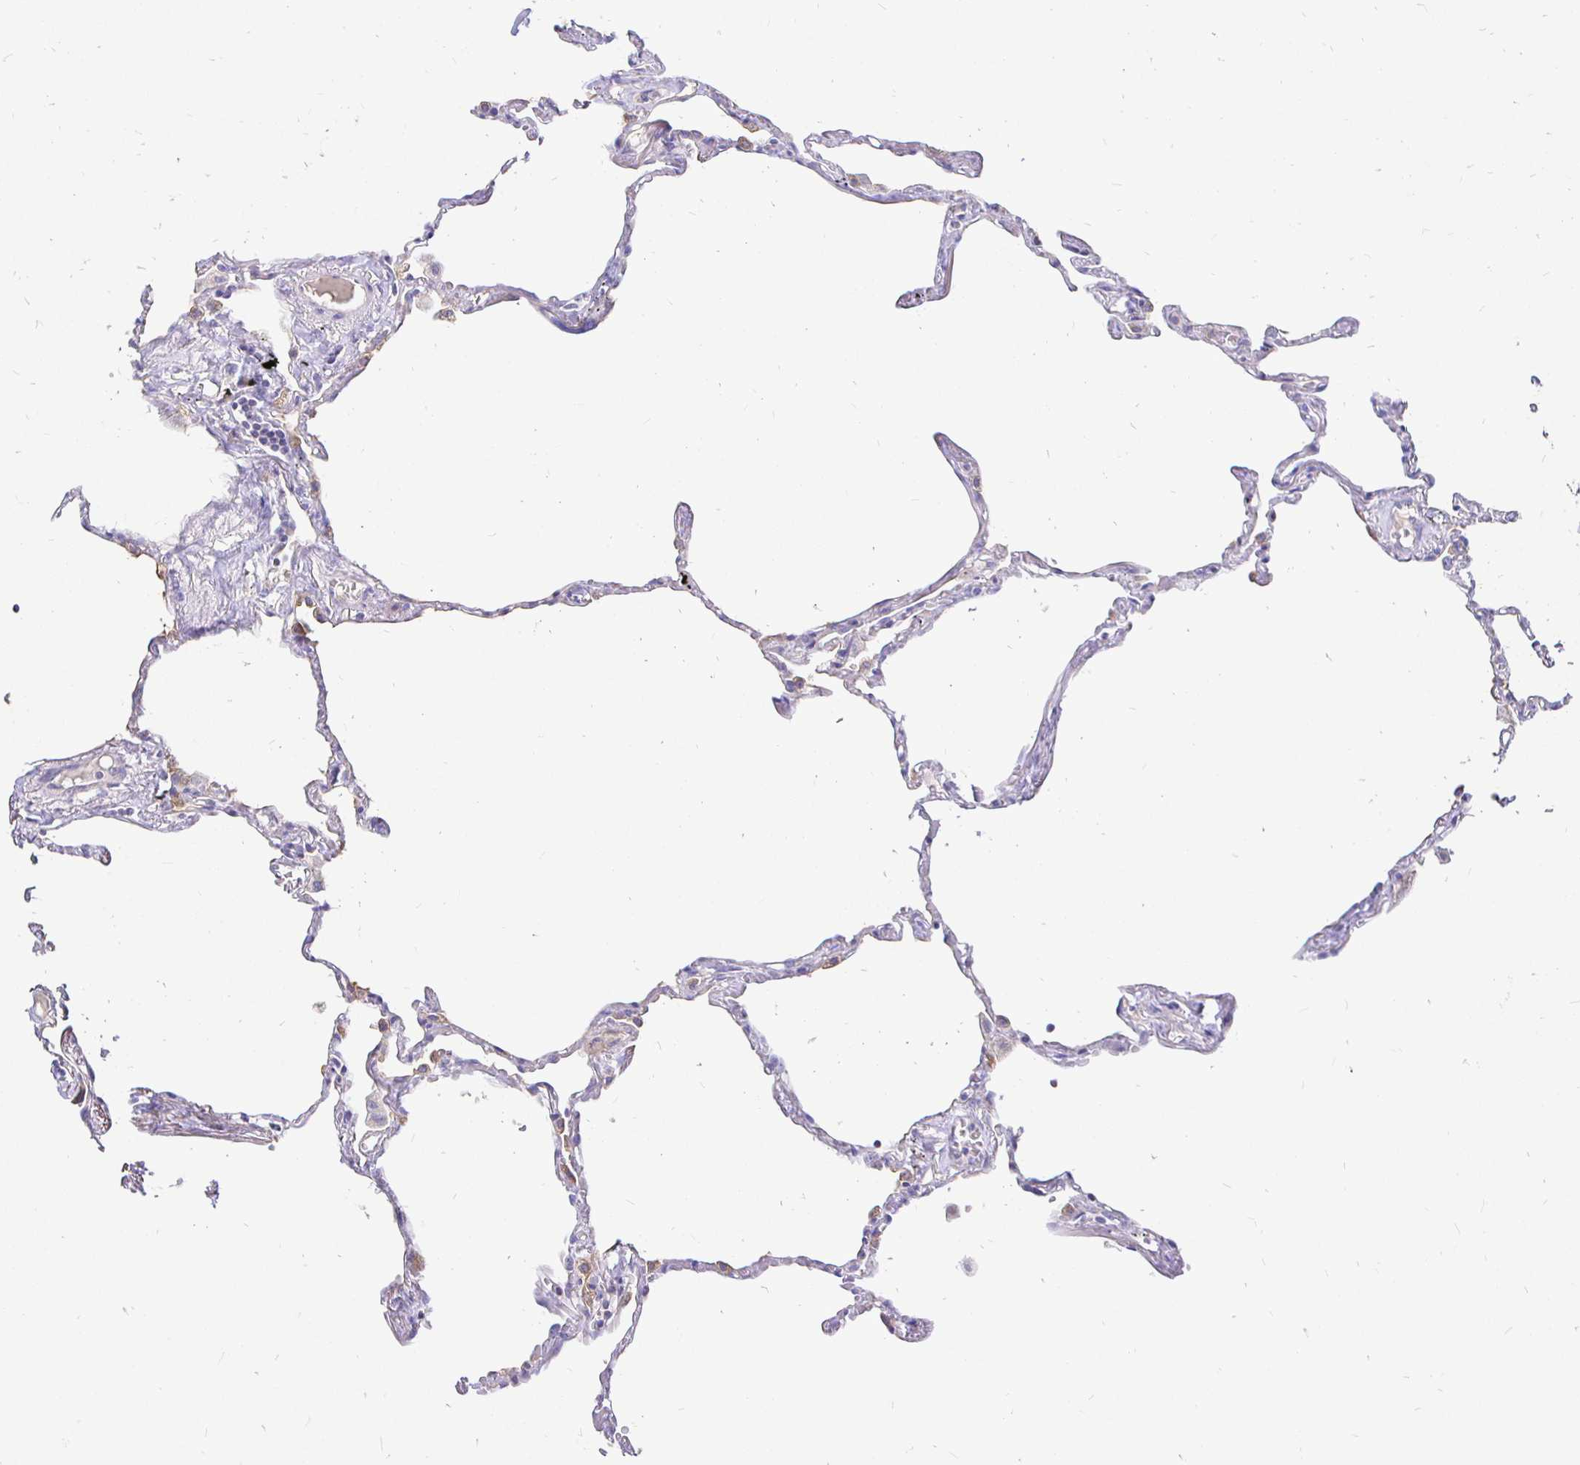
{"staining": {"intensity": "weak", "quantity": "<25%", "location": "cytoplasmic/membranous"}, "tissue": "lung", "cell_type": "Alveolar cells", "image_type": "normal", "snomed": [{"axis": "morphology", "description": "Normal tissue, NOS"}, {"axis": "topography", "description": "Lung"}], "caption": "A high-resolution photomicrograph shows IHC staining of unremarkable lung, which demonstrates no significant expression in alveolar cells. (DAB IHC visualized using brightfield microscopy, high magnification).", "gene": "NECAB1", "patient": {"sex": "female", "age": 67}}